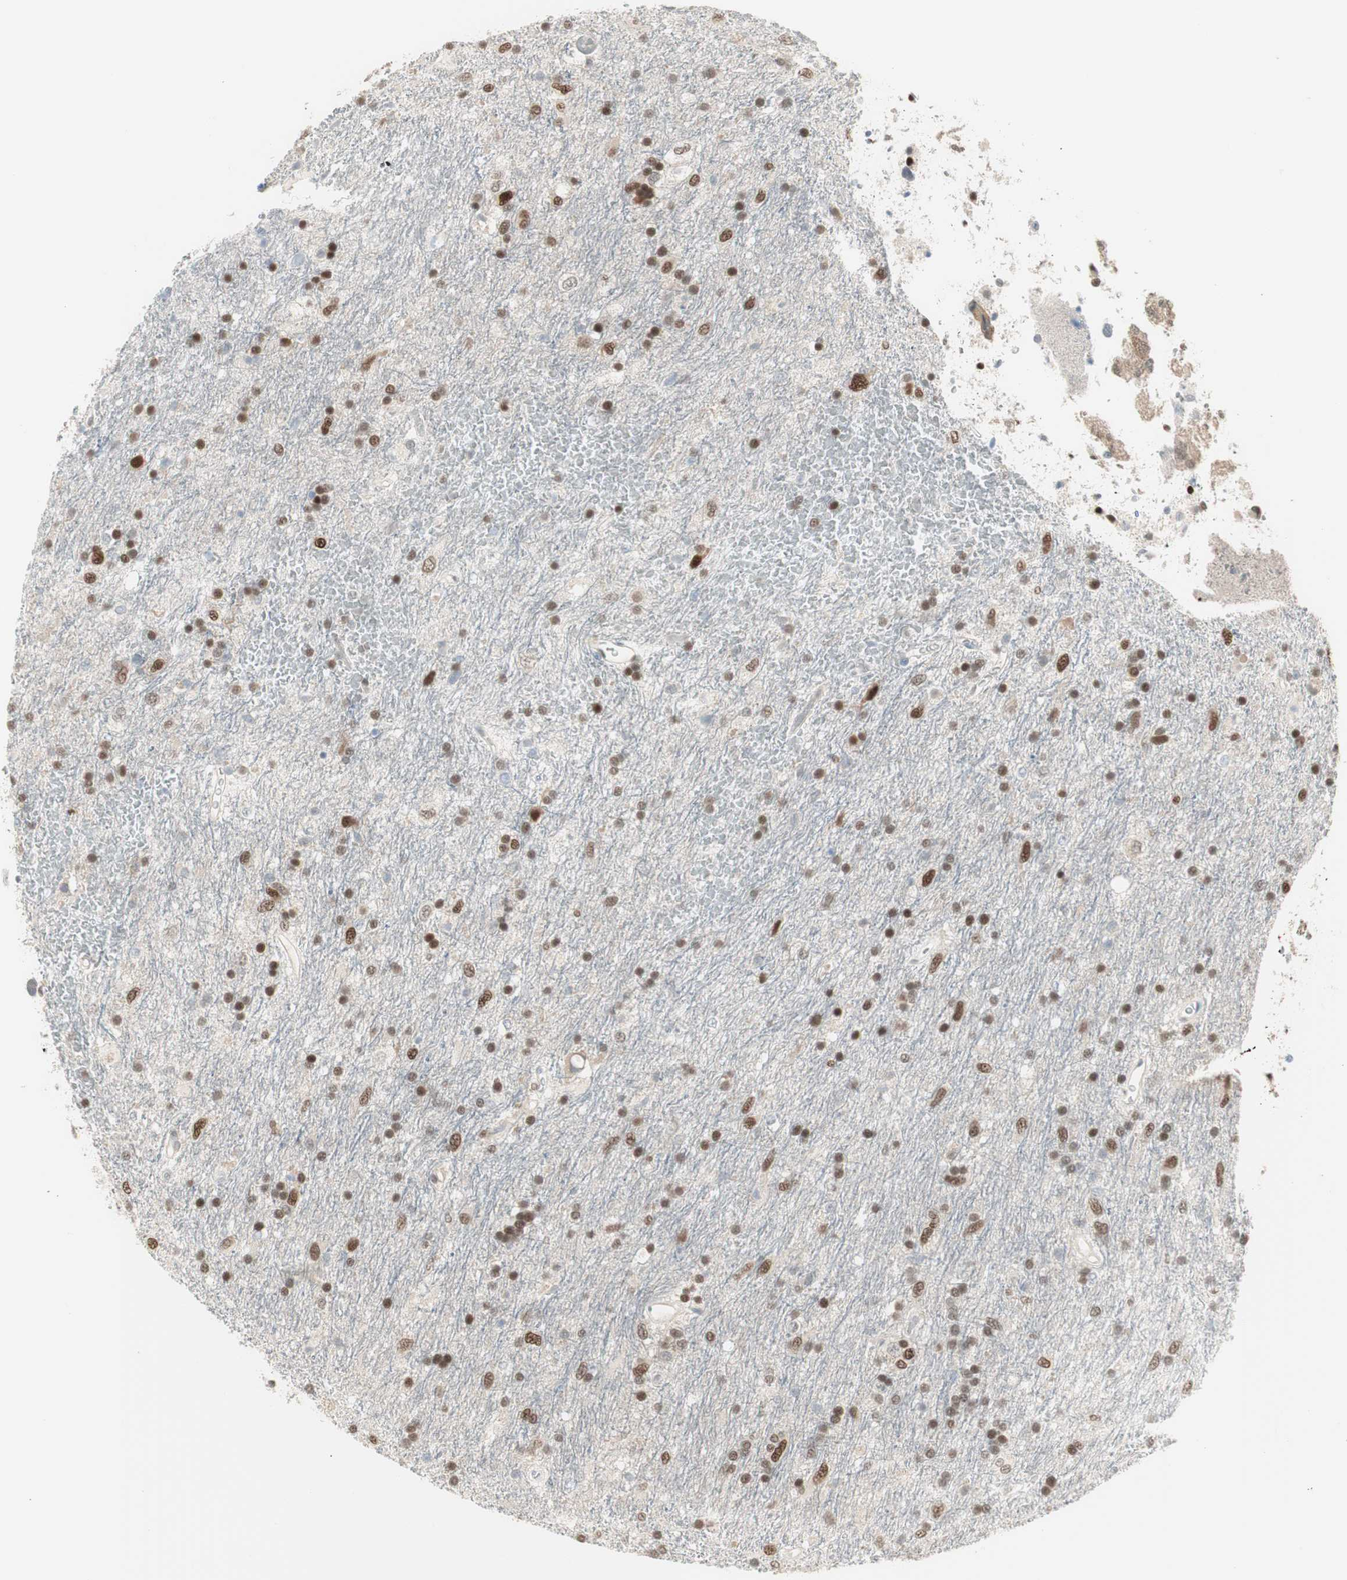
{"staining": {"intensity": "strong", "quantity": ">75%", "location": "nuclear"}, "tissue": "glioma", "cell_type": "Tumor cells", "image_type": "cancer", "snomed": [{"axis": "morphology", "description": "Glioma, malignant, Low grade"}, {"axis": "topography", "description": "Brain"}], "caption": "IHC histopathology image of neoplastic tissue: human low-grade glioma (malignant) stained using immunohistochemistry (IHC) reveals high levels of strong protein expression localized specifically in the nuclear of tumor cells, appearing as a nuclear brown color.", "gene": "LONP2", "patient": {"sex": "male", "age": 77}}